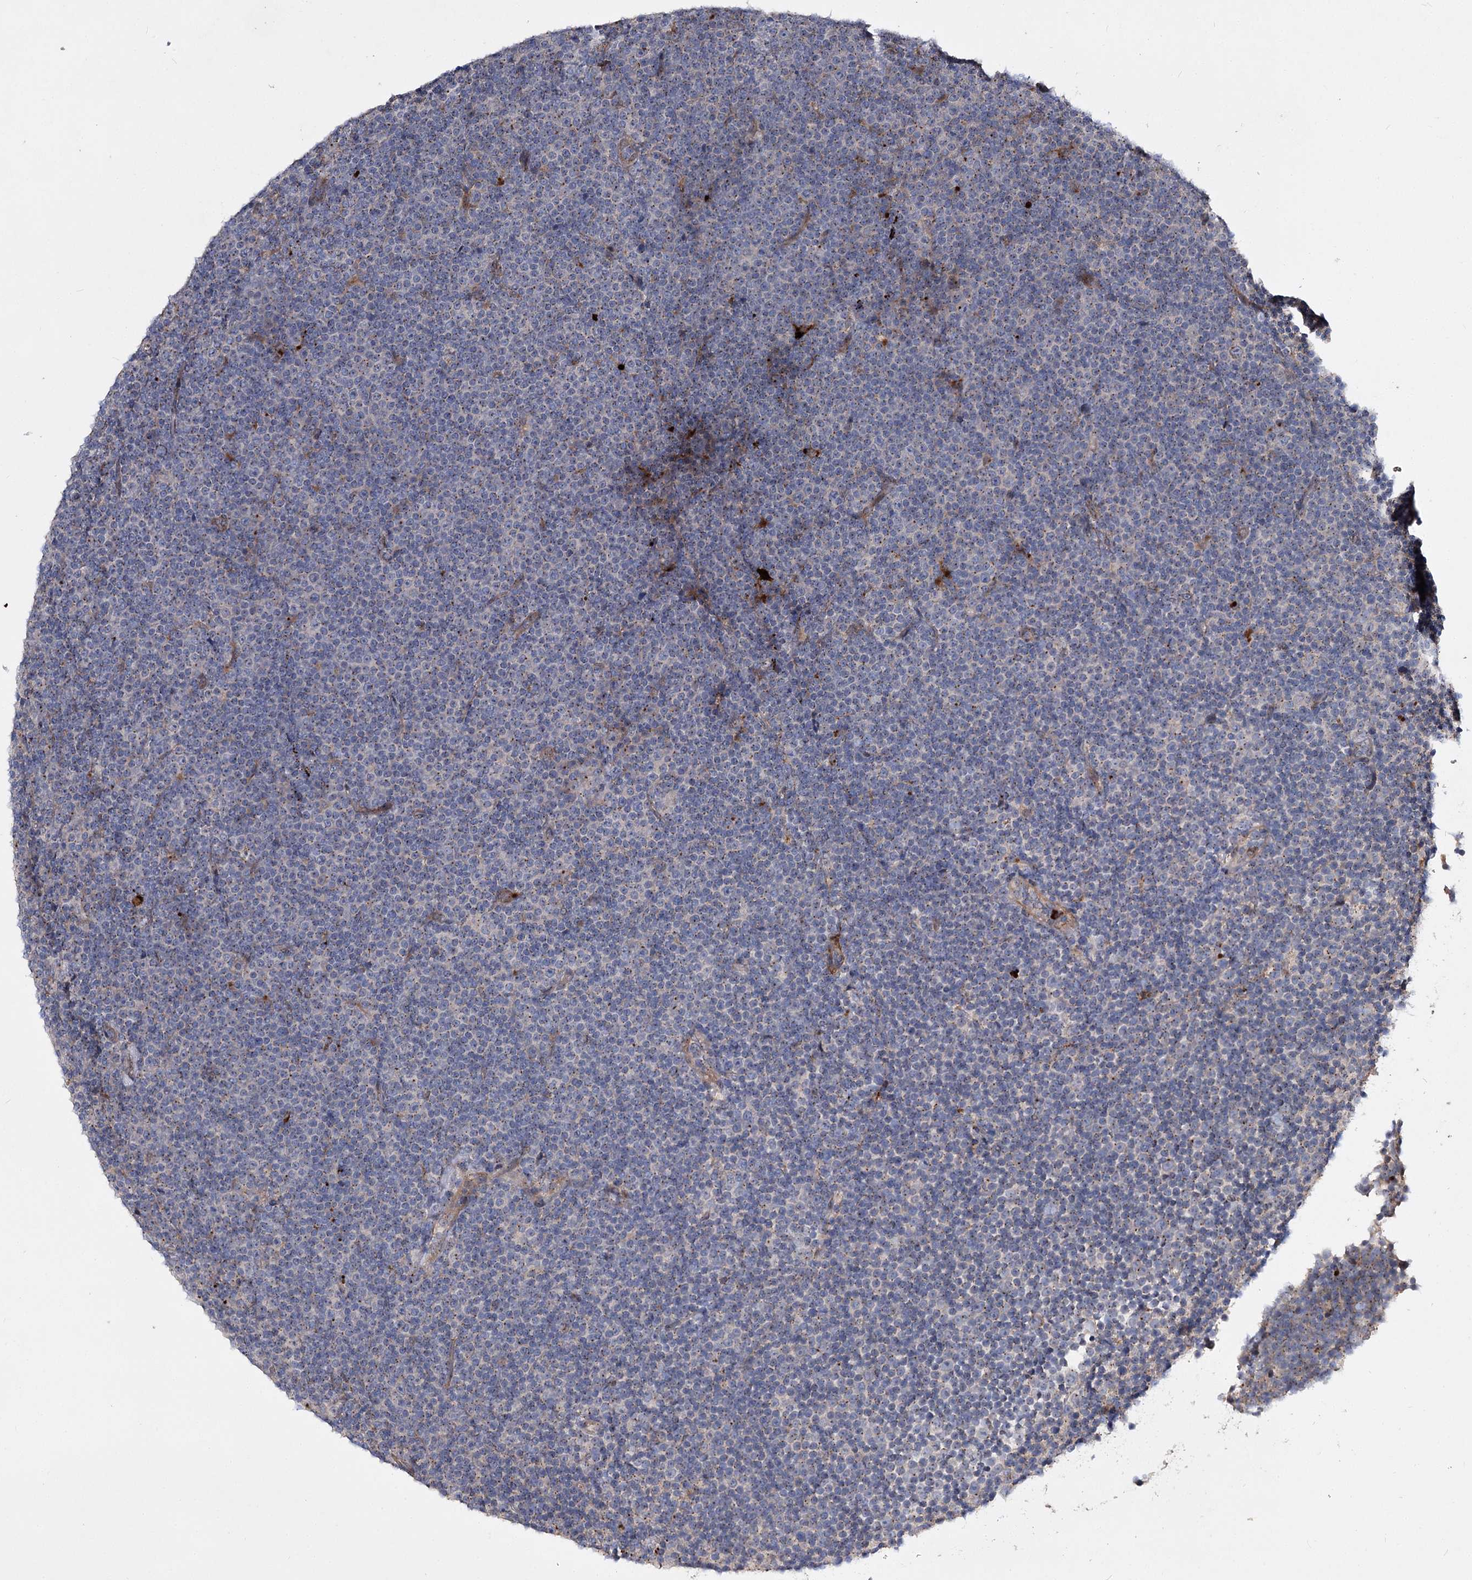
{"staining": {"intensity": "negative", "quantity": "none", "location": "none"}, "tissue": "lymphoma", "cell_type": "Tumor cells", "image_type": "cancer", "snomed": [{"axis": "morphology", "description": "Malignant lymphoma, non-Hodgkin's type, Low grade"}, {"axis": "topography", "description": "Lymph node"}], "caption": "Immunohistochemical staining of human malignant lymphoma, non-Hodgkin's type (low-grade) shows no significant expression in tumor cells.", "gene": "MINDY3", "patient": {"sex": "female", "age": 67}}